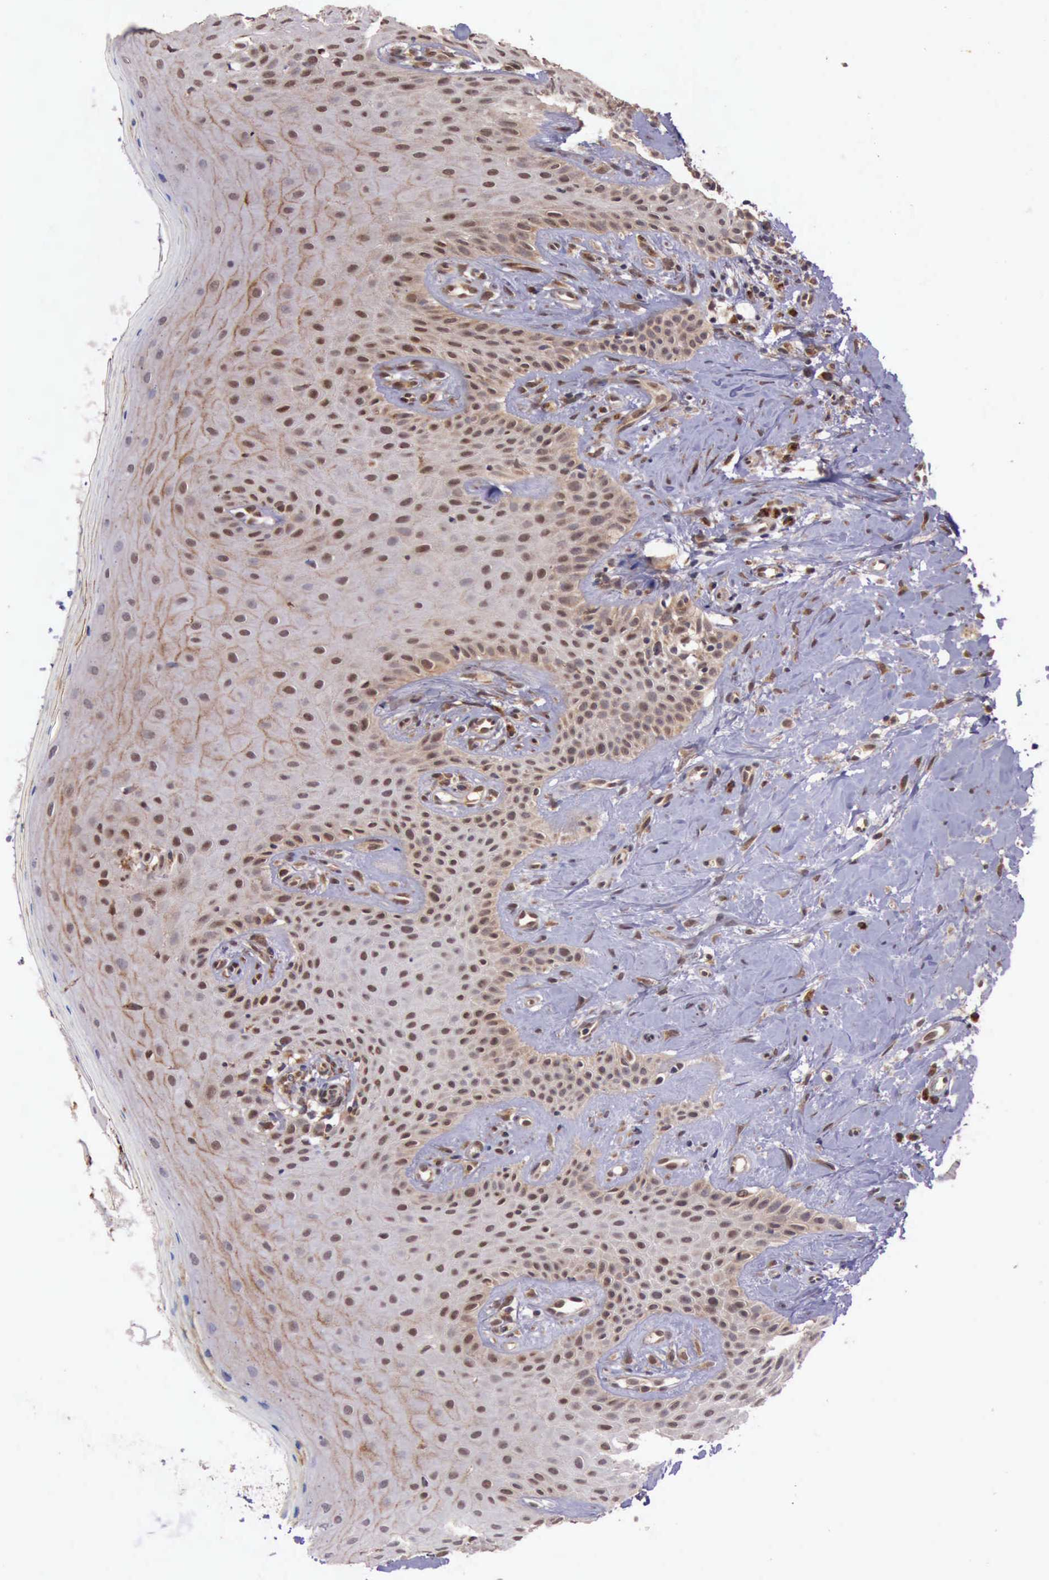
{"staining": {"intensity": "weak", "quantity": "25%-75%", "location": "cytoplasmic/membranous"}, "tissue": "oral mucosa", "cell_type": "Squamous epithelial cells", "image_type": "normal", "snomed": [{"axis": "morphology", "description": "Normal tissue, NOS"}, {"axis": "topography", "description": "Oral tissue"}], "caption": "Immunohistochemistry (IHC) micrograph of unremarkable oral mucosa: human oral mucosa stained using immunohistochemistry (IHC) shows low levels of weak protein expression localized specifically in the cytoplasmic/membranous of squamous epithelial cells, appearing as a cytoplasmic/membranous brown color.", "gene": "ARMCX3", "patient": {"sex": "male", "age": 69}}